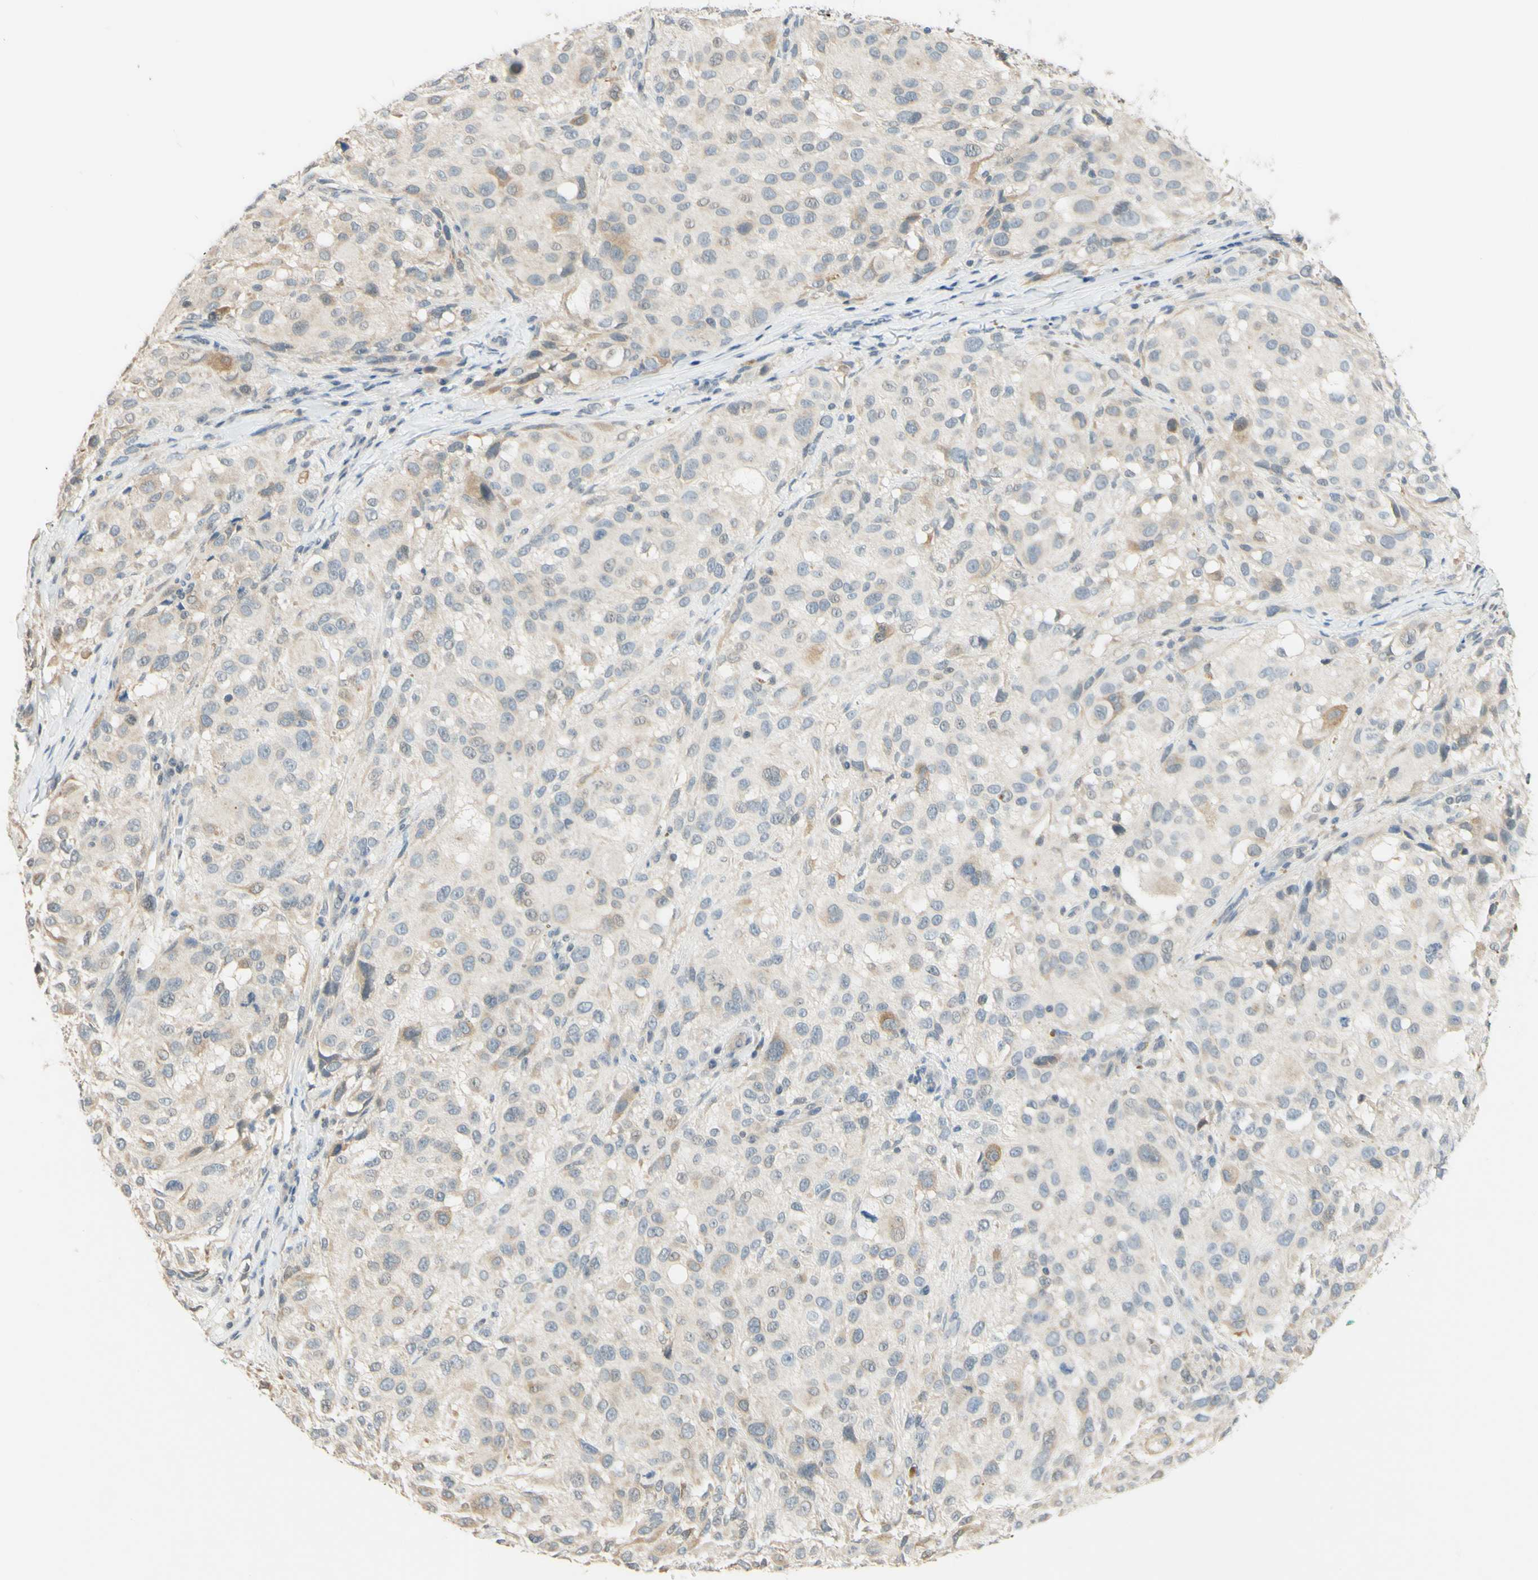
{"staining": {"intensity": "weak", "quantity": "25%-75%", "location": "cytoplasmic/membranous"}, "tissue": "melanoma", "cell_type": "Tumor cells", "image_type": "cancer", "snomed": [{"axis": "morphology", "description": "Necrosis, NOS"}, {"axis": "morphology", "description": "Malignant melanoma, NOS"}, {"axis": "topography", "description": "Skin"}], "caption": "Melanoma tissue demonstrates weak cytoplasmic/membranous positivity in approximately 25%-75% of tumor cells, visualized by immunohistochemistry.", "gene": "MAG", "patient": {"sex": "female", "age": 87}}